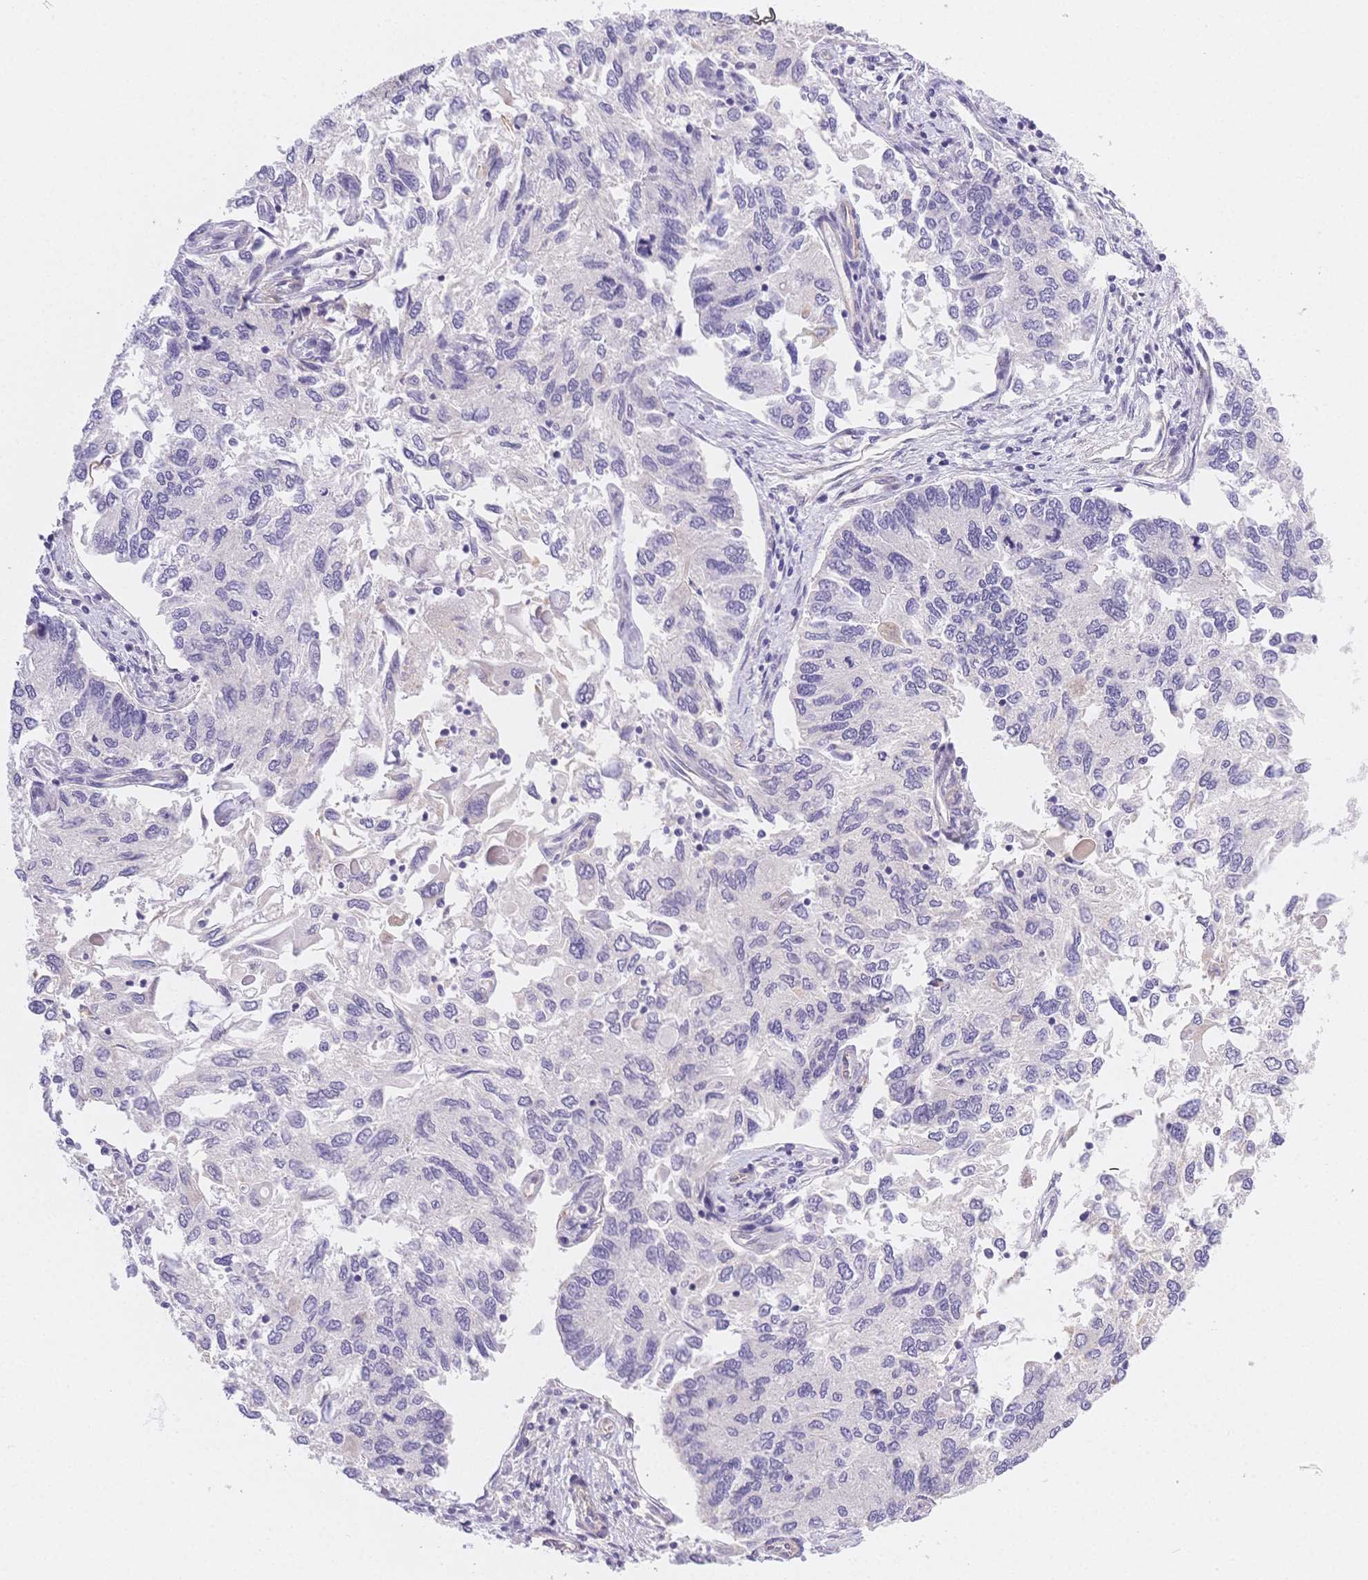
{"staining": {"intensity": "moderate", "quantity": "<25%", "location": "cytoplasmic/membranous"}, "tissue": "endometrial cancer", "cell_type": "Tumor cells", "image_type": "cancer", "snomed": [{"axis": "morphology", "description": "Carcinoma, NOS"}, {"axis": "topography", "description": "Uterus"}], "caption": "Approximately <25% of tumor cells in endometrial cancer demonstrate moderate cytoplasmic/membranous protein positivity as visualized by brown immunohistochemical staining.", "gene": "CSN1S1", "patient": {"sex": "female", "age": 76}}